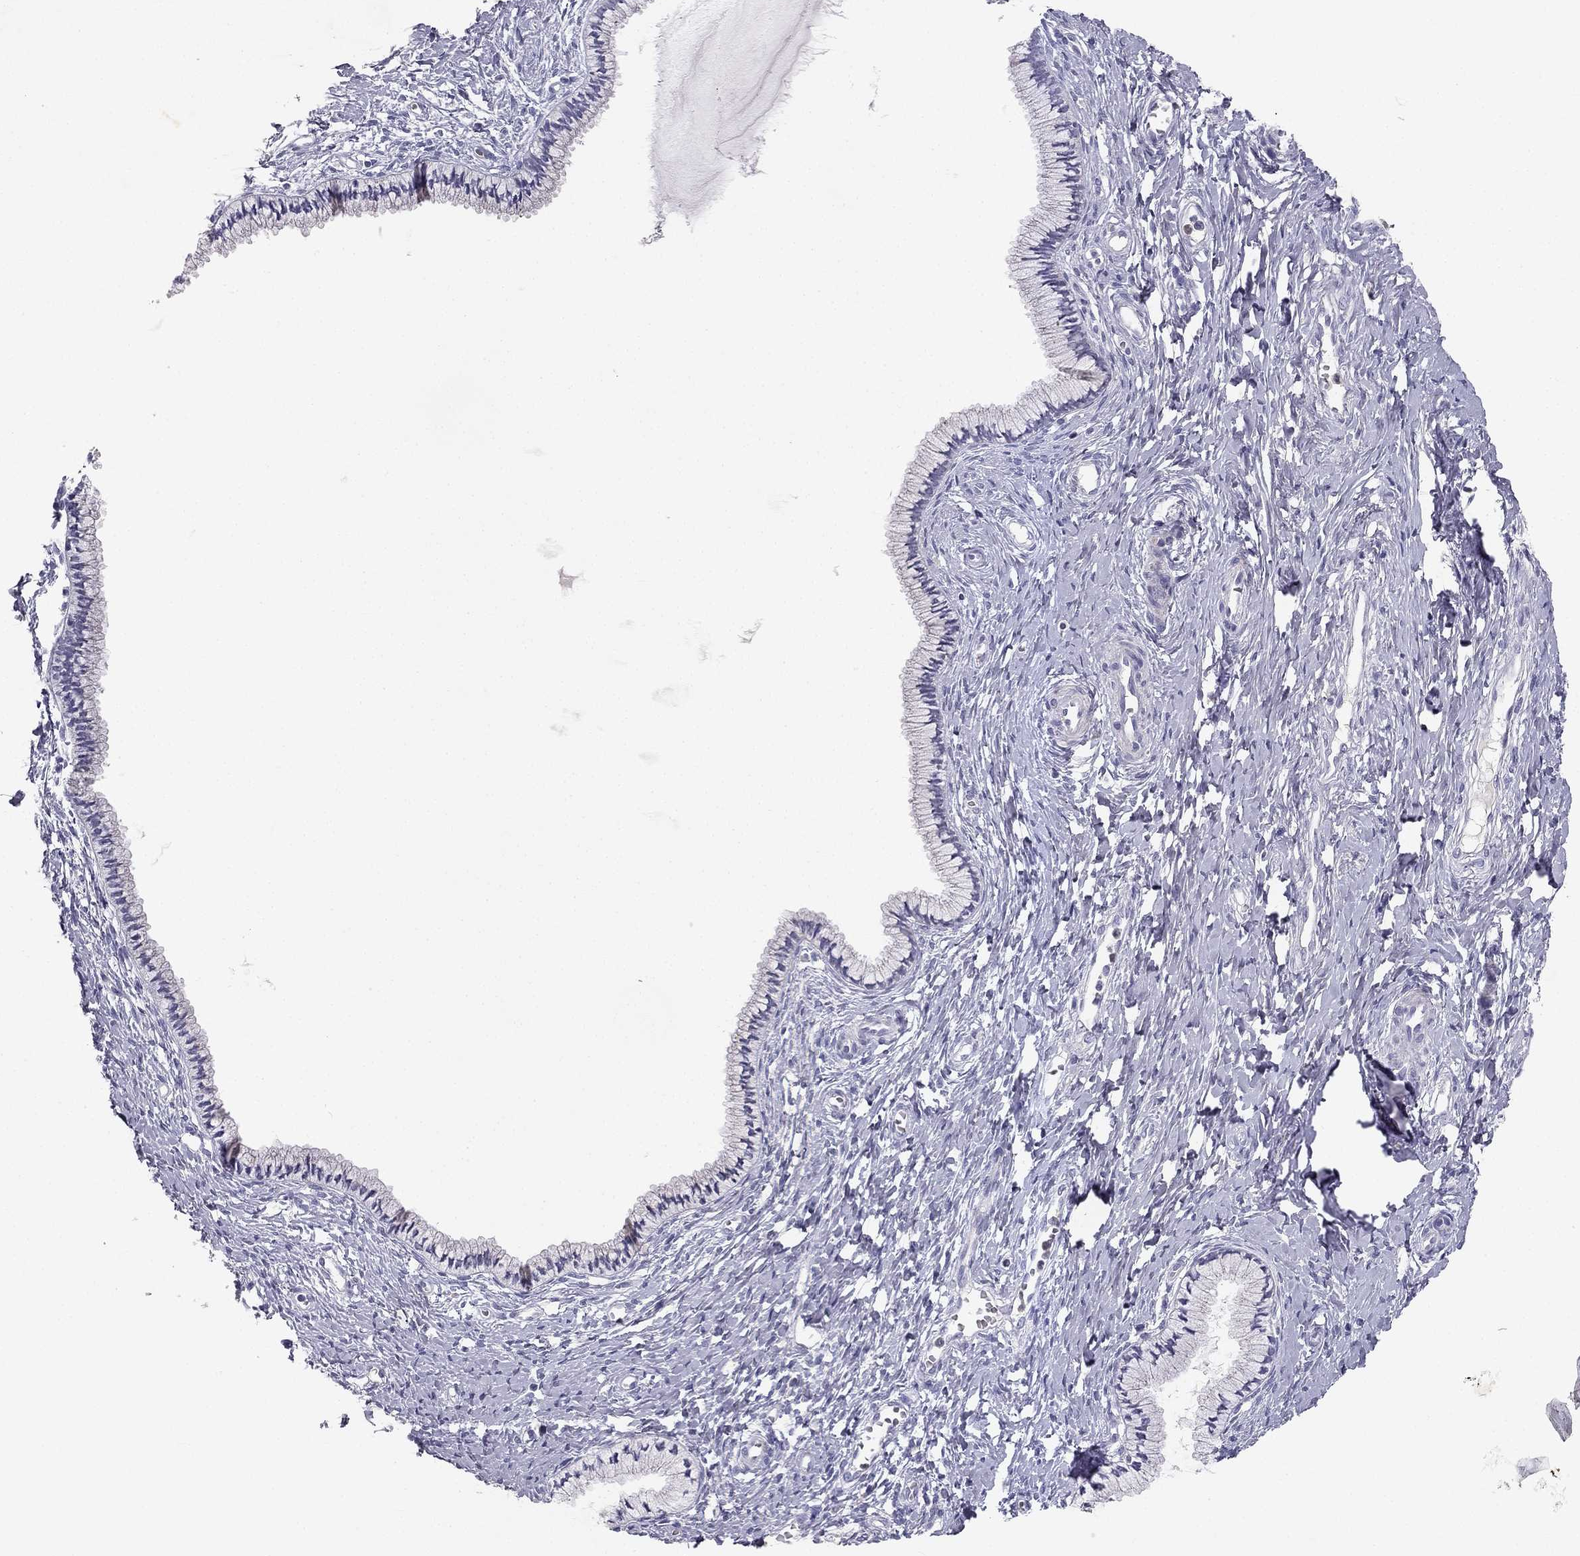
{"staining": {"intensity": "negative", "quantity": "none", "location": "none"}, "tissue": "cervix", "cell_type": "Glandular cells", "image_type": "normal", "snomed": [{"axis": "morphology", "description": "Normal tissue, NOS"}, {"axis": "topography", "description": "Cervix"}], "caption": "A high-resolution histopathology image shows IHC staining of normal cervix, which exhibits no significant positivity in glandular cells.", "gene": "SLC6A4", "patient": {"sex": "female", "age": 40}}